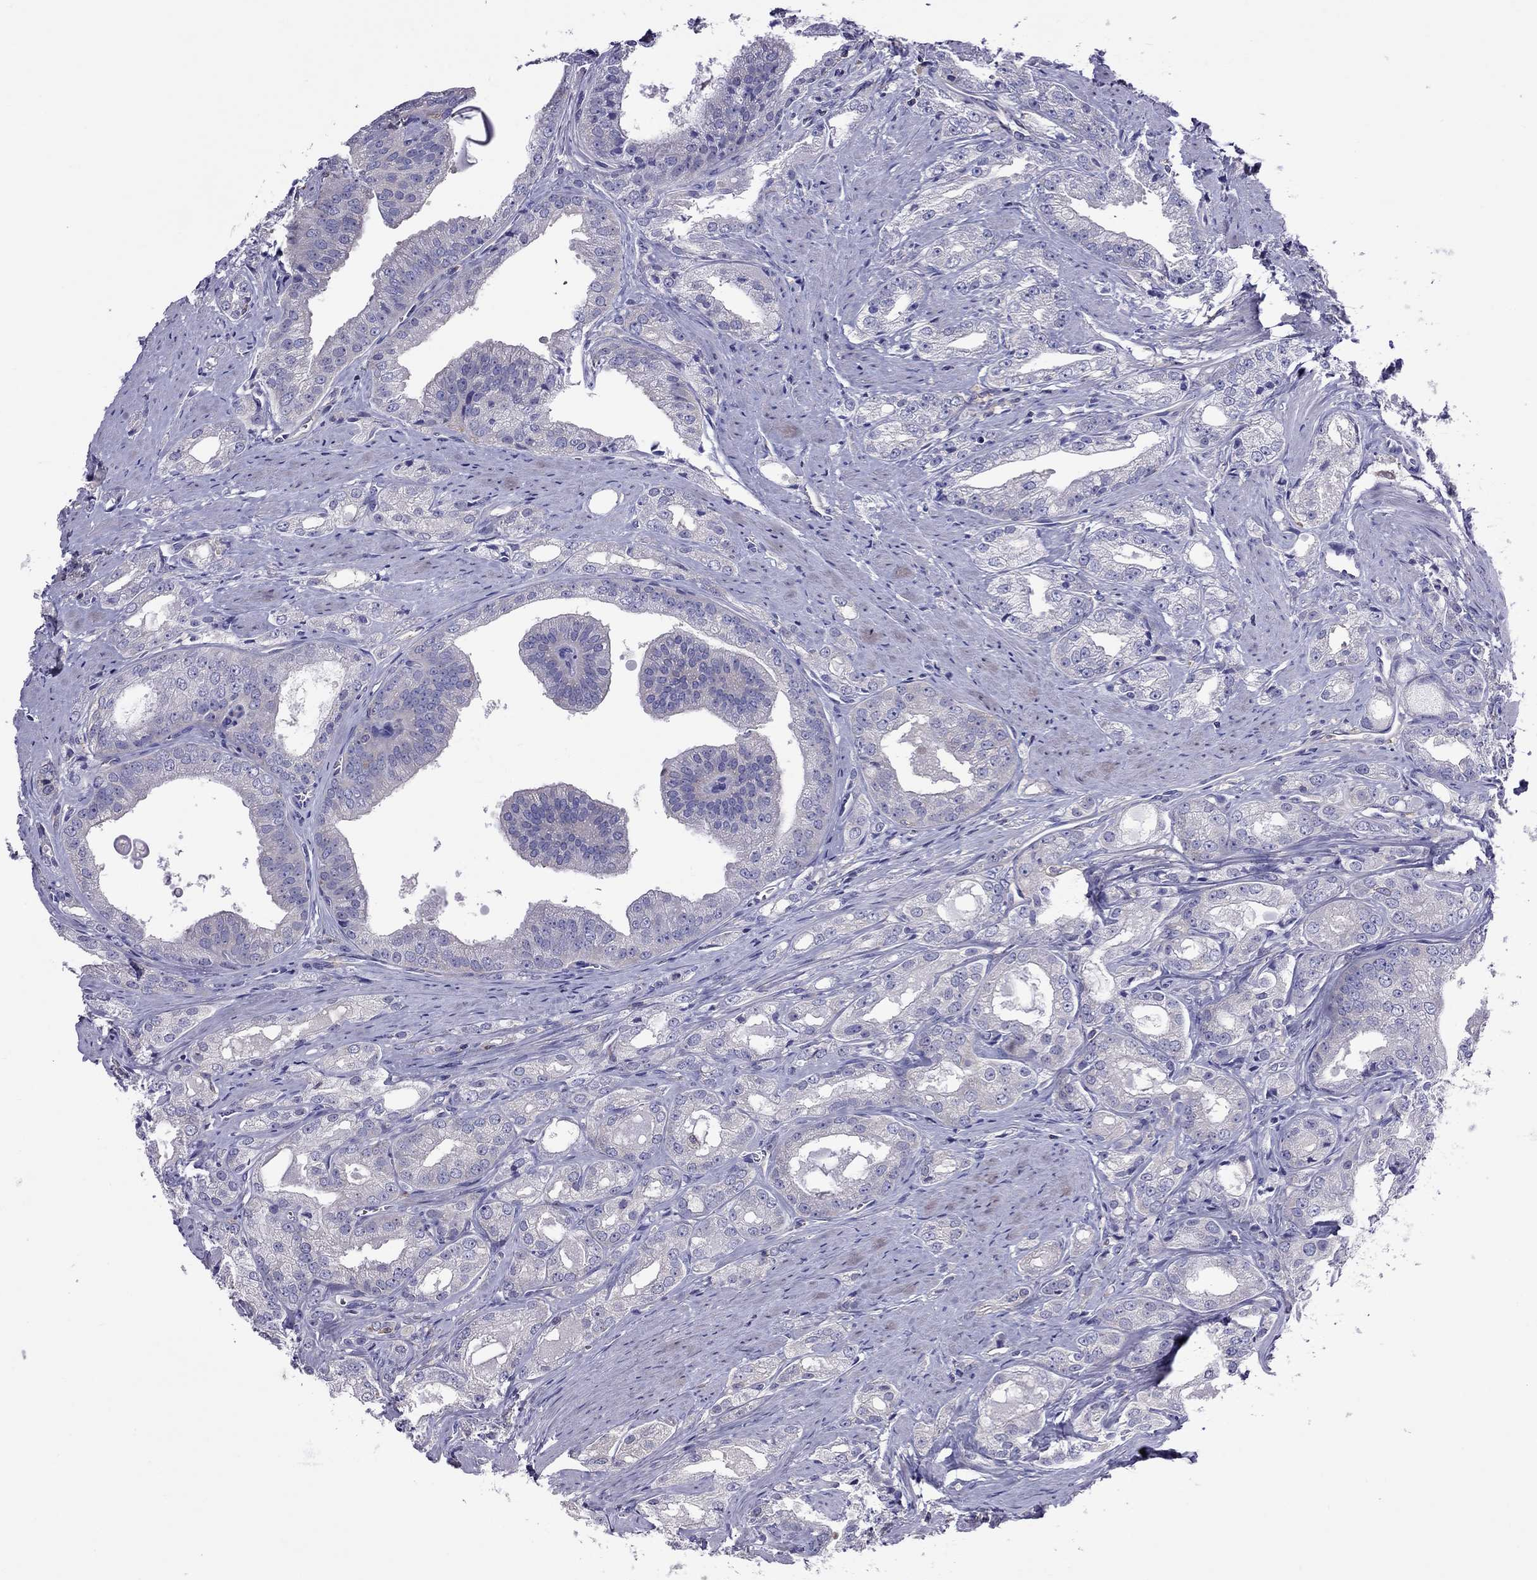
{"staining": {"intensity": "negative", "quantity": "none", "location": "none"}, "tissue": "prostate cancer", "cell_type": "Tumor cells", "image_type": "cancer", "snomed": [{"axis": "morphology", "description": "Adenocarcinoma, NOS"}, {"axis": "morphology", "description": "Adenocarcinoma, High grade"}, {"axis": "topography", "description": "Prostate"}], "caption": "An image of adenocarcinoma (prostate) stained for a protein displays no brown staining in tumor cells. (IHC, brightfield microscopy, high magnification).", "gene": "TEX22", "patient": {"sex": "male", "age": 70}}